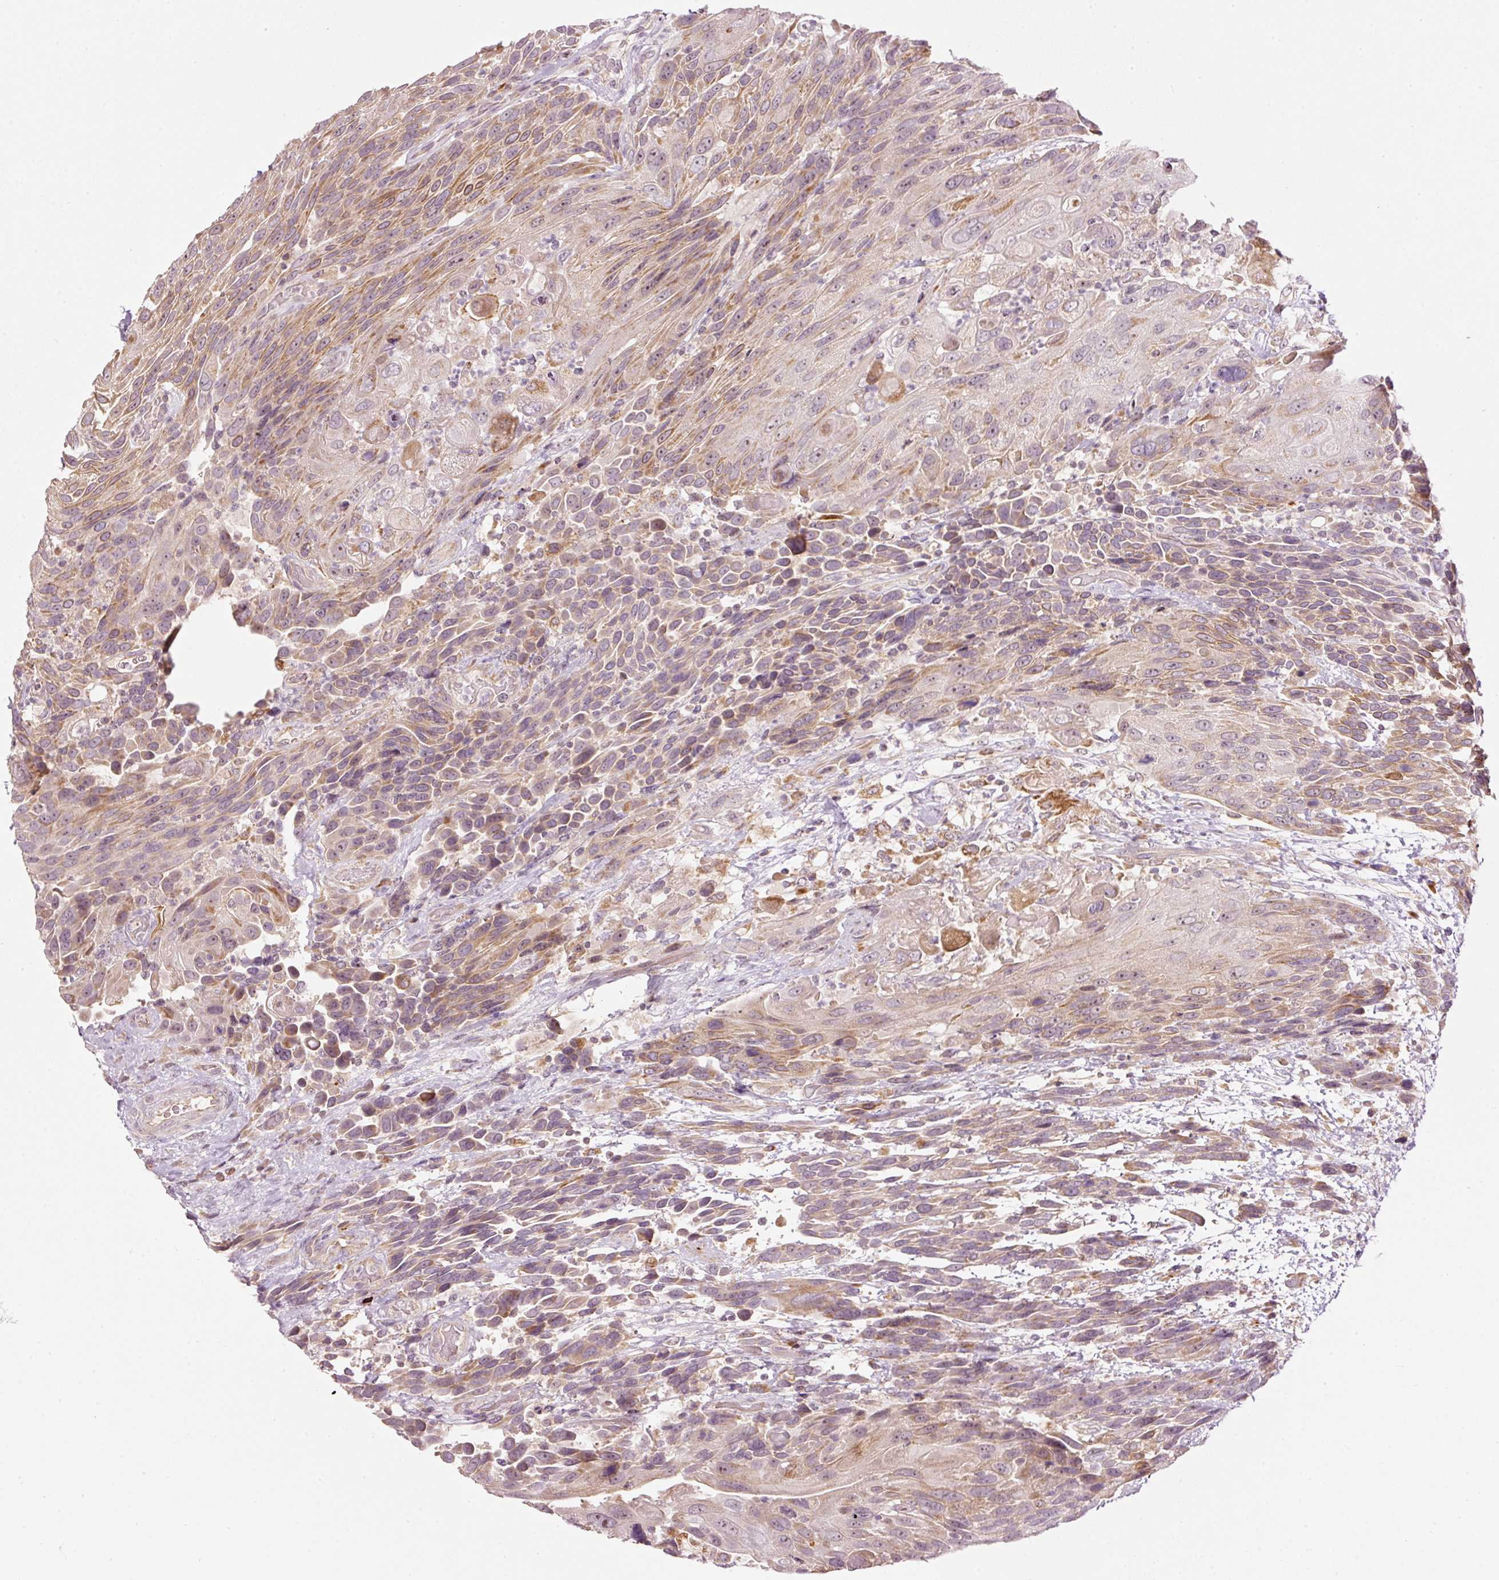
{"staining": {"intensity": "moderate", "quantity": "25%-75%", "location": "cytoplasmic/membranous"}, "tissue": "urothelial cancer", "cell_type": "Tumor cells", "image_type": "cancer", "snomed": [{"axis": "morphology", "description": "Urothelial carcinoma, High grade"}, {"axis": "topography", "description": "Urinary bladder"}], "caption": "Immunohistochemistry (IHC) of human urothelial cancer reveals medium levels of moderate cytoplasmic/membranous expression in approximately 25%-75% of tumor cells.", "gene": "CDC20B", "patient": {"sex": "female", "age": 70}}